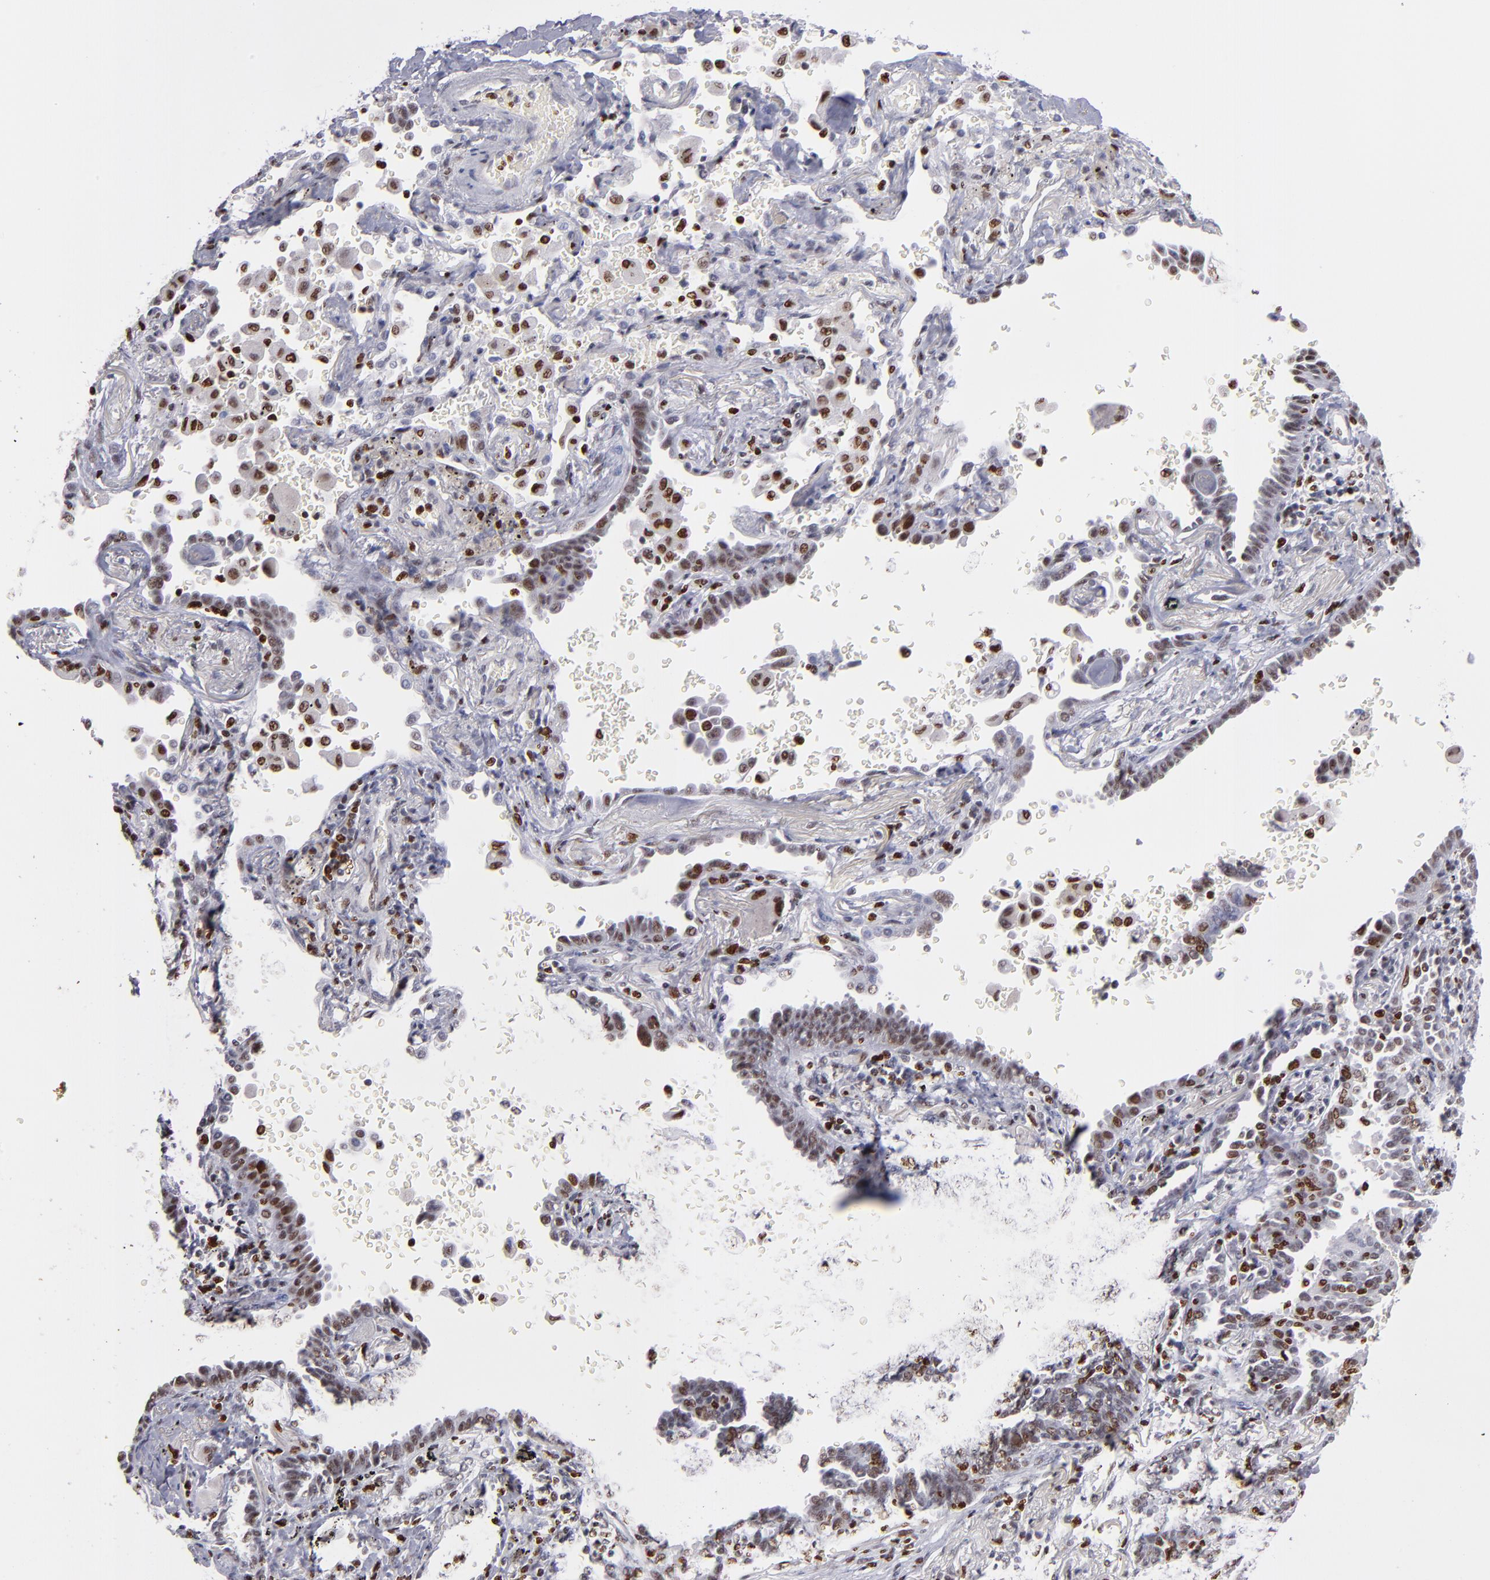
{"staining": {"intensity": "moderate", "quantity": ">75%", "location": "nuclear"}, "tissue": "lung cancer", "cell_type": "Tumor cells", "image_type": "cancer", "snomed": [{"axis": "morphology", "description": "Adenocarcinoma, NOS"}, {"axis": "topography", "description": "Lung"}], "caption": "Immunohistochemical staining of human lung cancer (adenocarcinoma) demonstrates medium levels of moderate nuclear protein staining in approximately >75% of tumor cells.", "gene": "POLA1", "patient": {"sex": "female", "age": 64}}